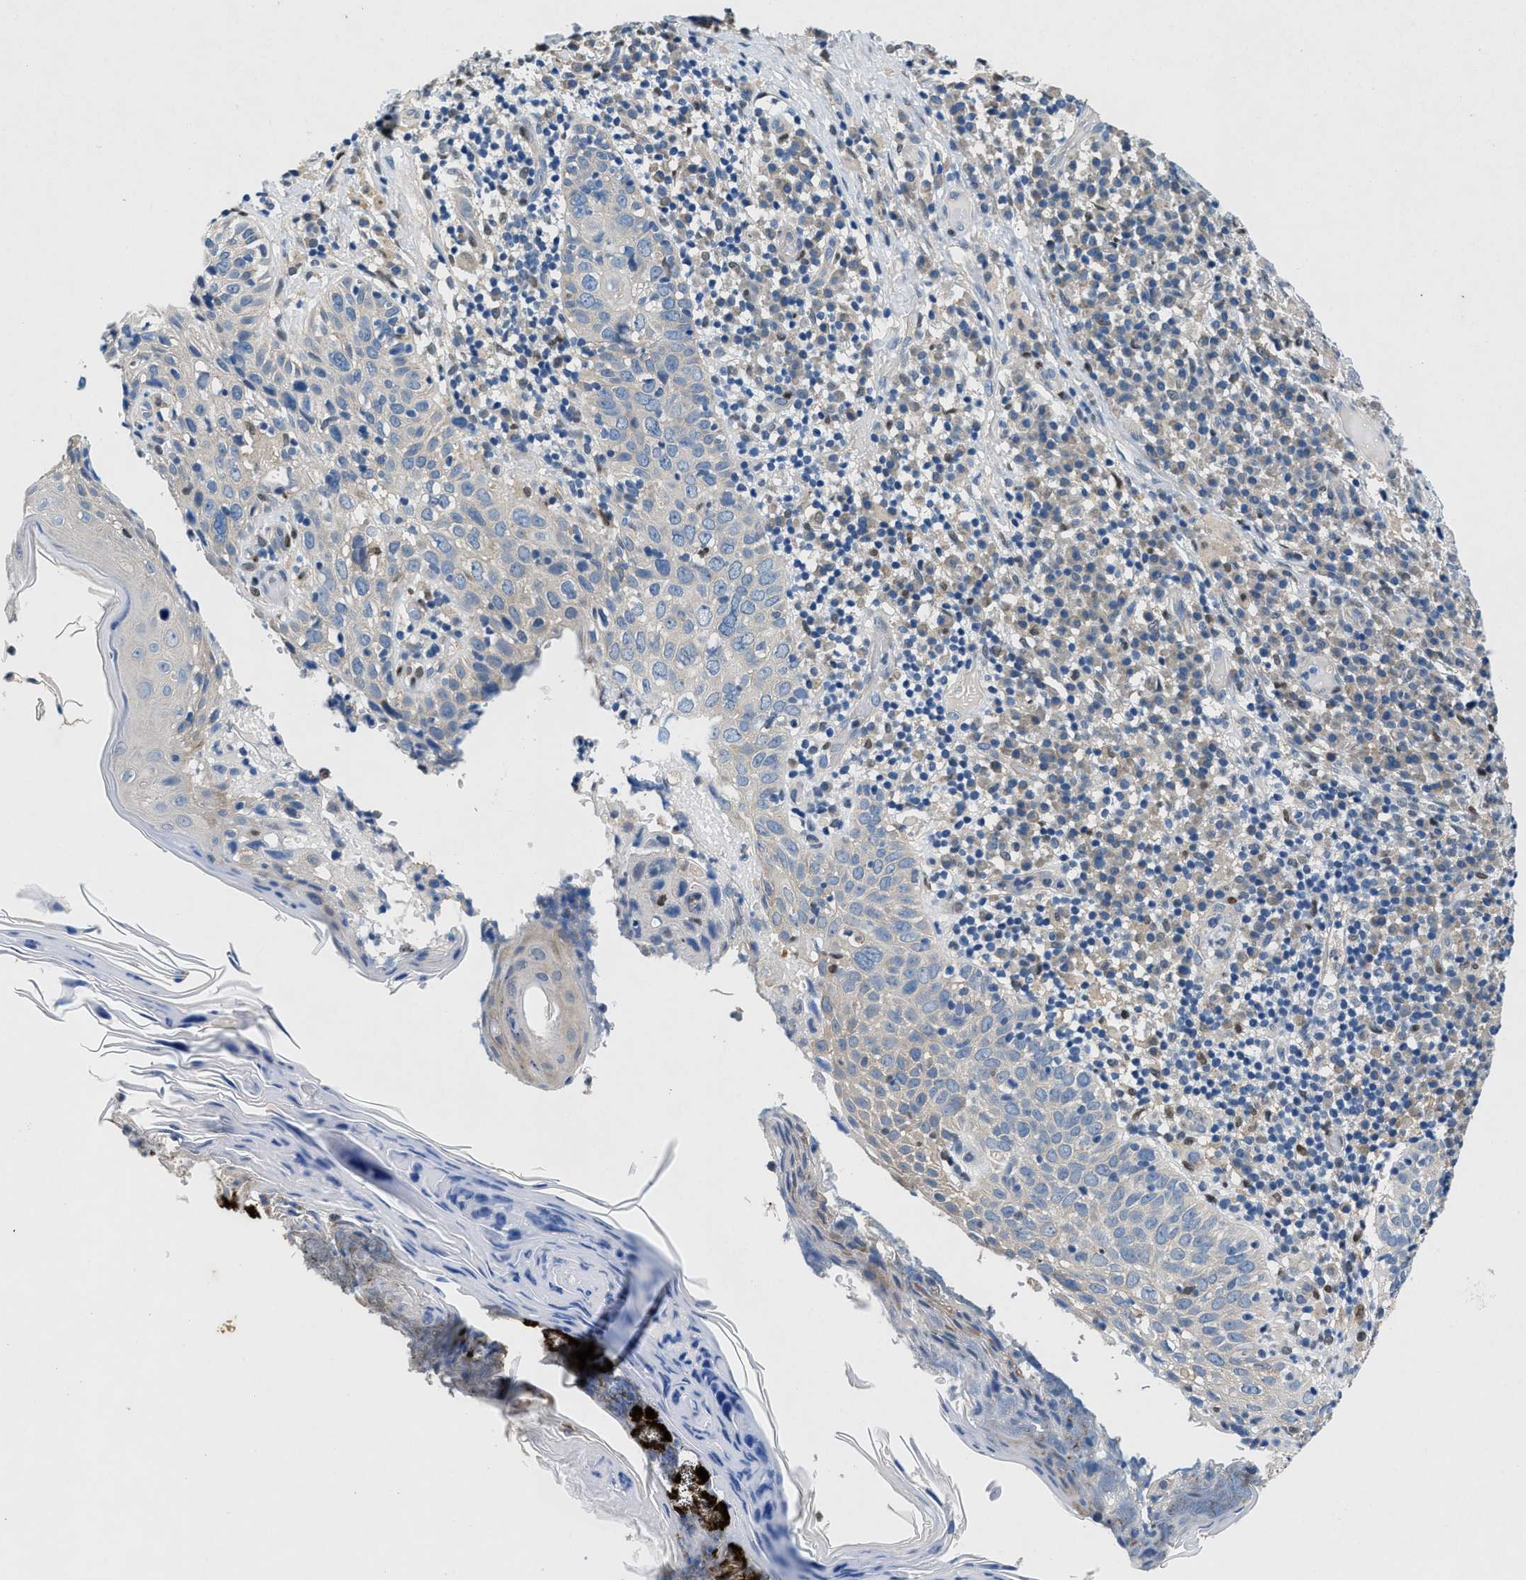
{"staining": {"intensity": "negative", "quantity": "none", "location": "none"}, "tissue": "skin cancer", "cell_type": "Tumor cells", "image_type": "cancer", "snomed": [{"axis": "morphology", "description": "Squamous cell carcinoma in situ, NOS"}, {"axis": "morphology", "description": "Squamous cell carcinoma, NOS"}, {"axis": "topography", "description": "Skin"}], "caption": "This is an IHC histopathology image of human skin cancer. There is no positivity in tumor cells.", "gene": "COPS2", "patient": {"sex": "male", "age": 93}}